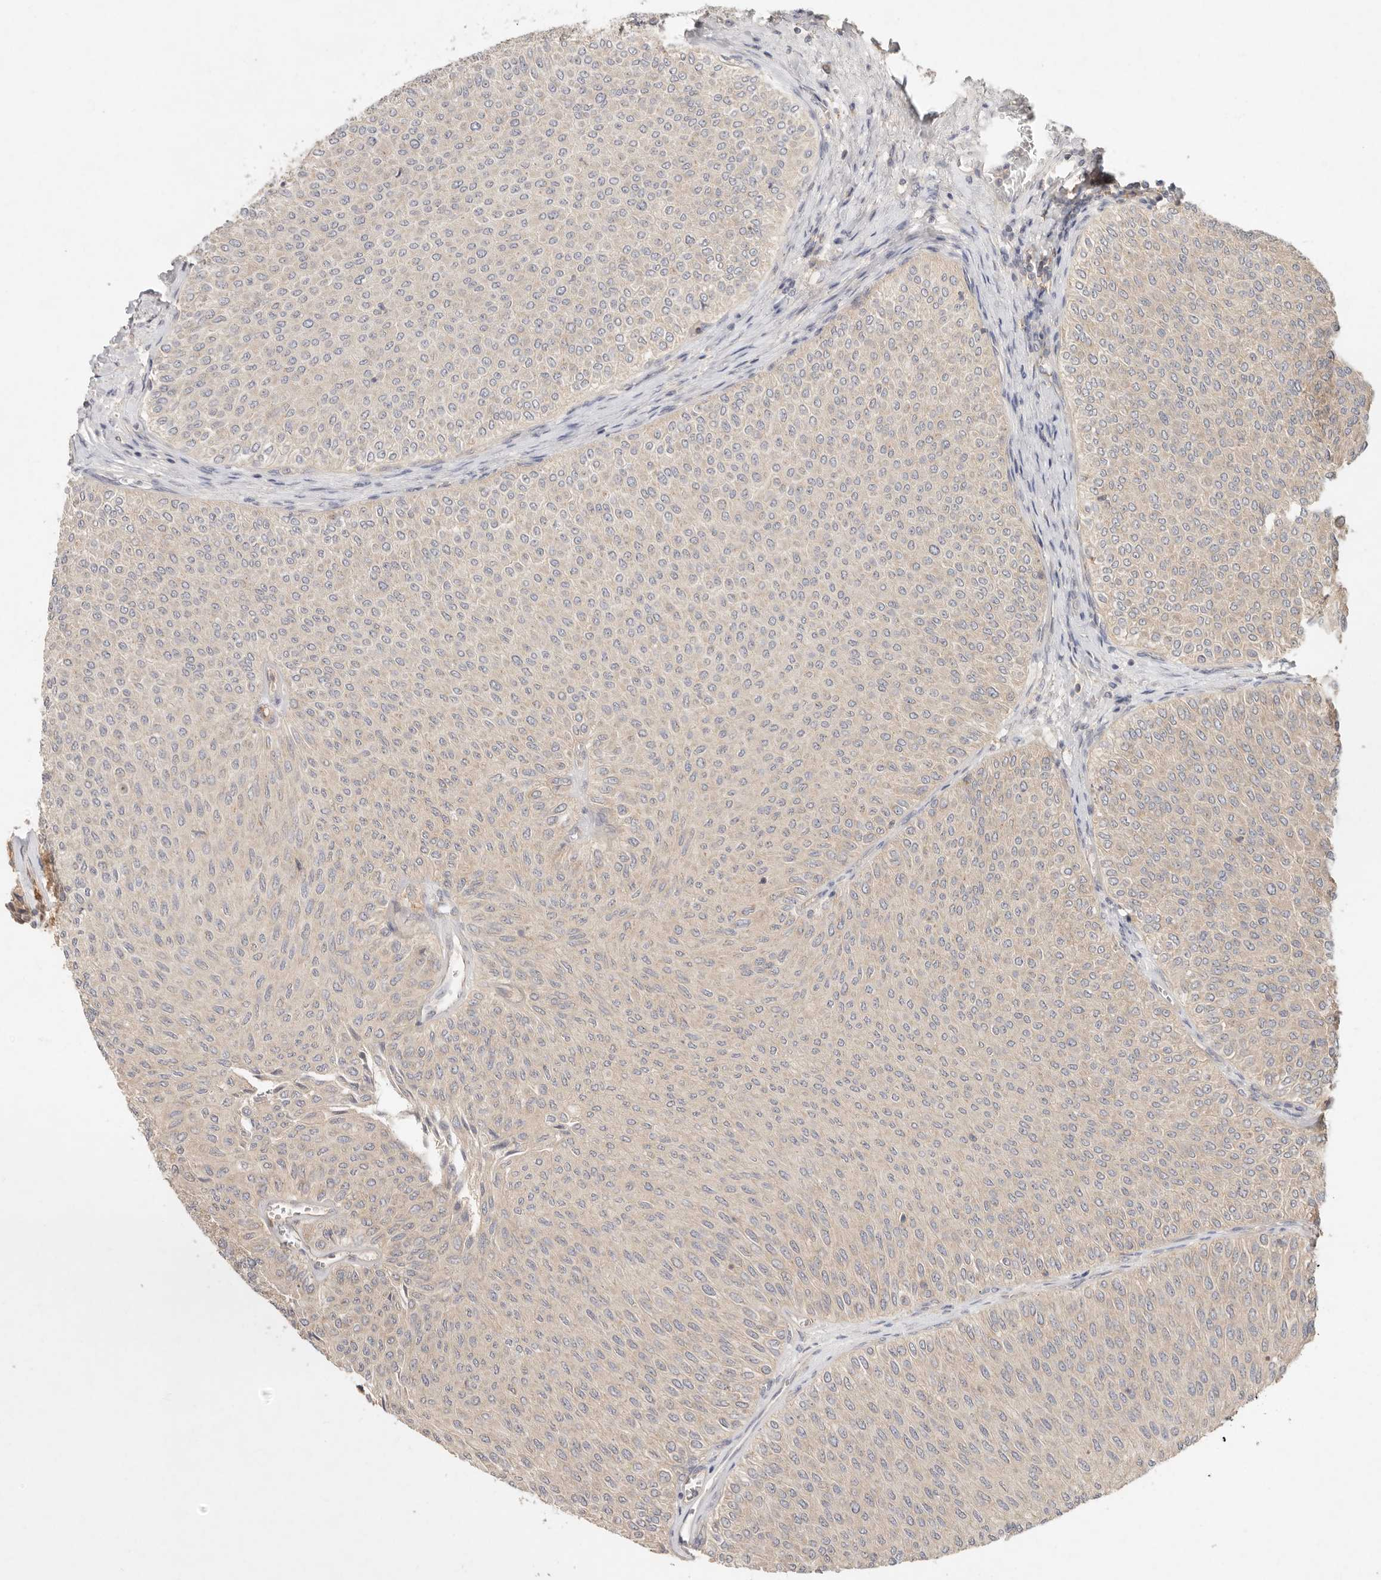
{"staining": {"intensity": "weak", "quantity": "25%-75%", "location": "cytoplasmic/membranous"}, "tissue": "urothelial cancer", "cell_type": "Tumor cells", "image_type": "cancer", "snomed": [{"axis": "morphology", "description": "Urothelial carcinoma, Low grade"}, {"axis": "topography", "description": "Urinary bladder"}], "caption": "Urothelial carcinoma (low-grade) tissue exhibits weak cytoplasmic/membranous positivity in approximately 25%-75% of tumor cells, visualized by immunohistochemistry.", "gene": "HECTD3", "patient": {"sex": "male", "age": 78}}